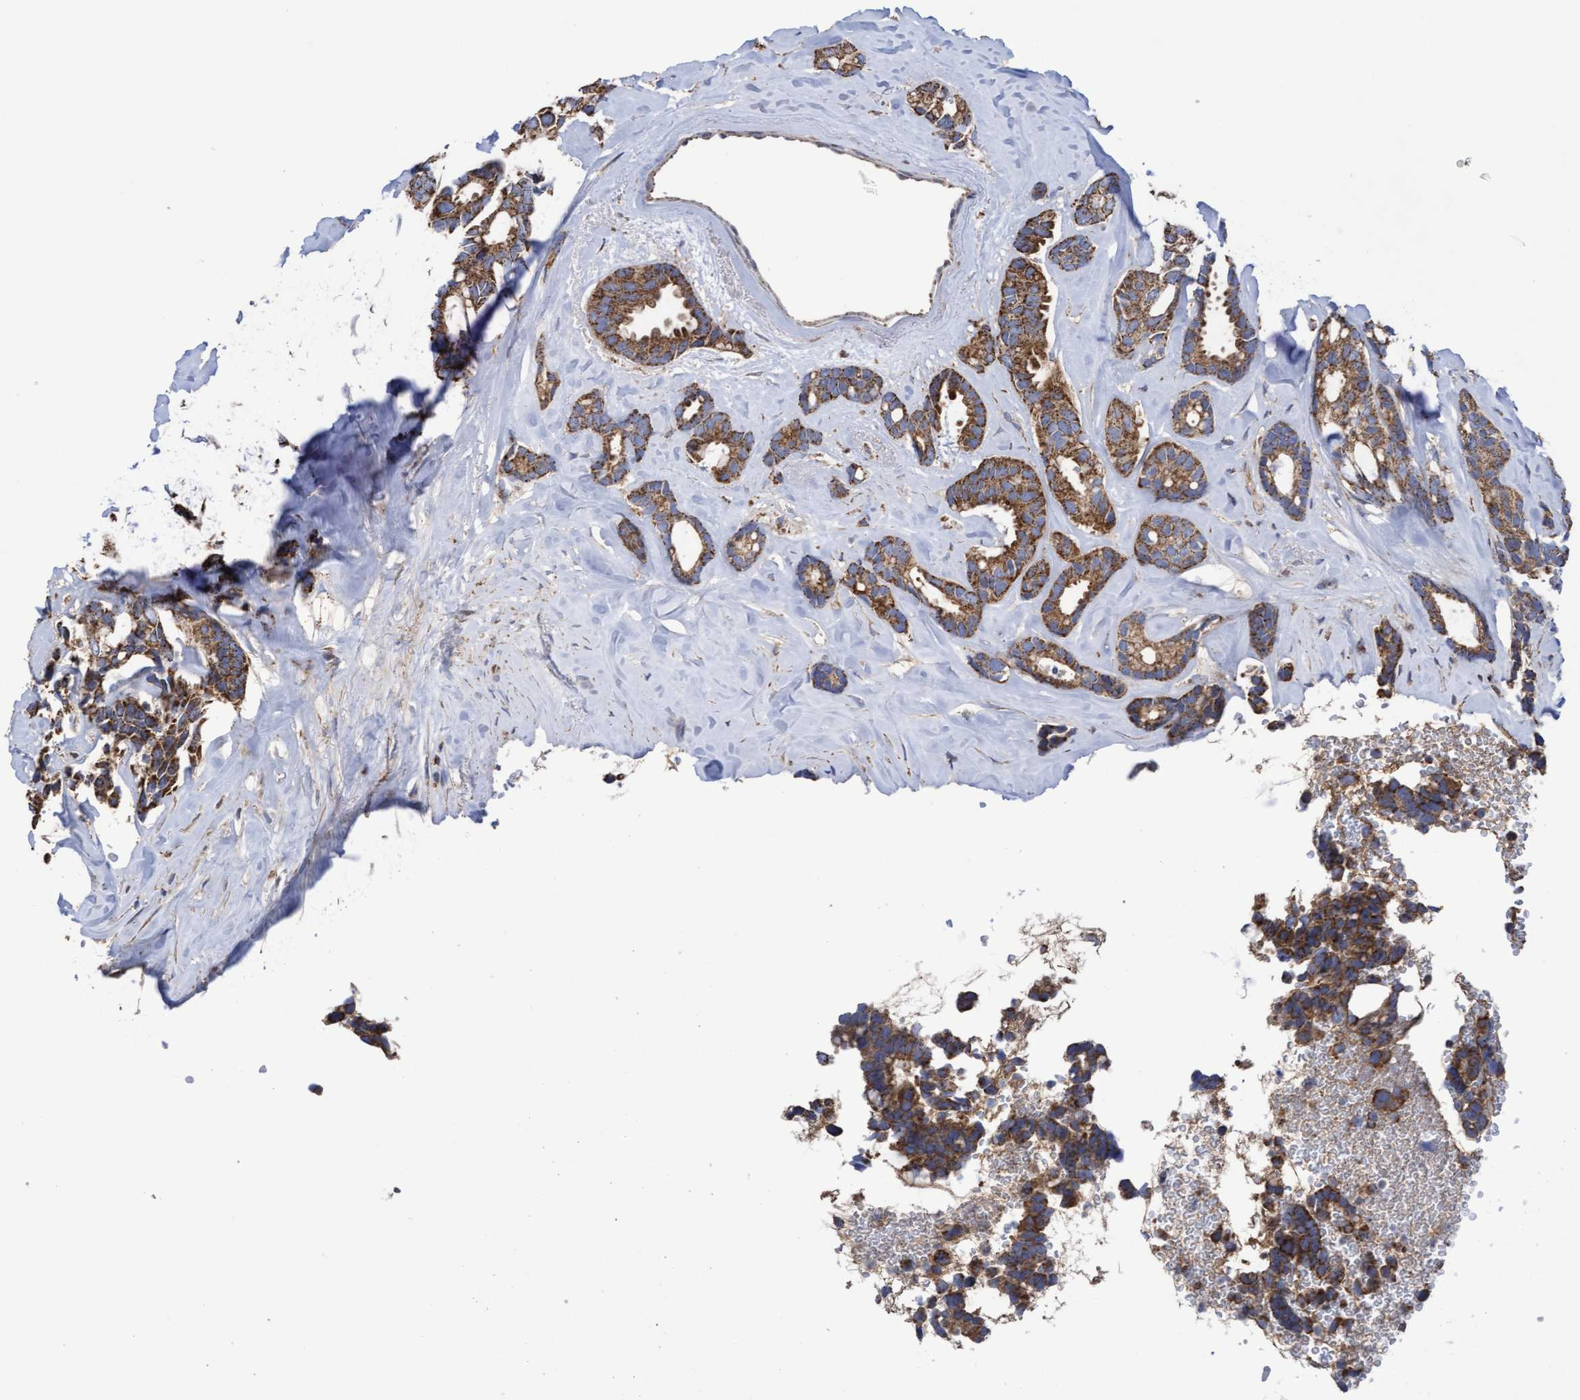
{"staining": {"intensity": "moderate", "quantity": ">75%", "location": "cytoplasmic/membranous"}, "tissue": "breast cancer", "cell_type": "Tumor cells", "image_type": "cancer", "snomed": [{"axis": "morphology", "description": "Duct carcinoma"}, {"axis": "topography", "description": "Breast"}], "caption": "Breast invasive ductal carcinoma tissue demonstrates moderate cytoplasmic/membranous positivity in about >75% of tumor cells, visualized by immunohistochemistry.", "gene": "COBL", "patient": {"sex": "female", "age": 87}}